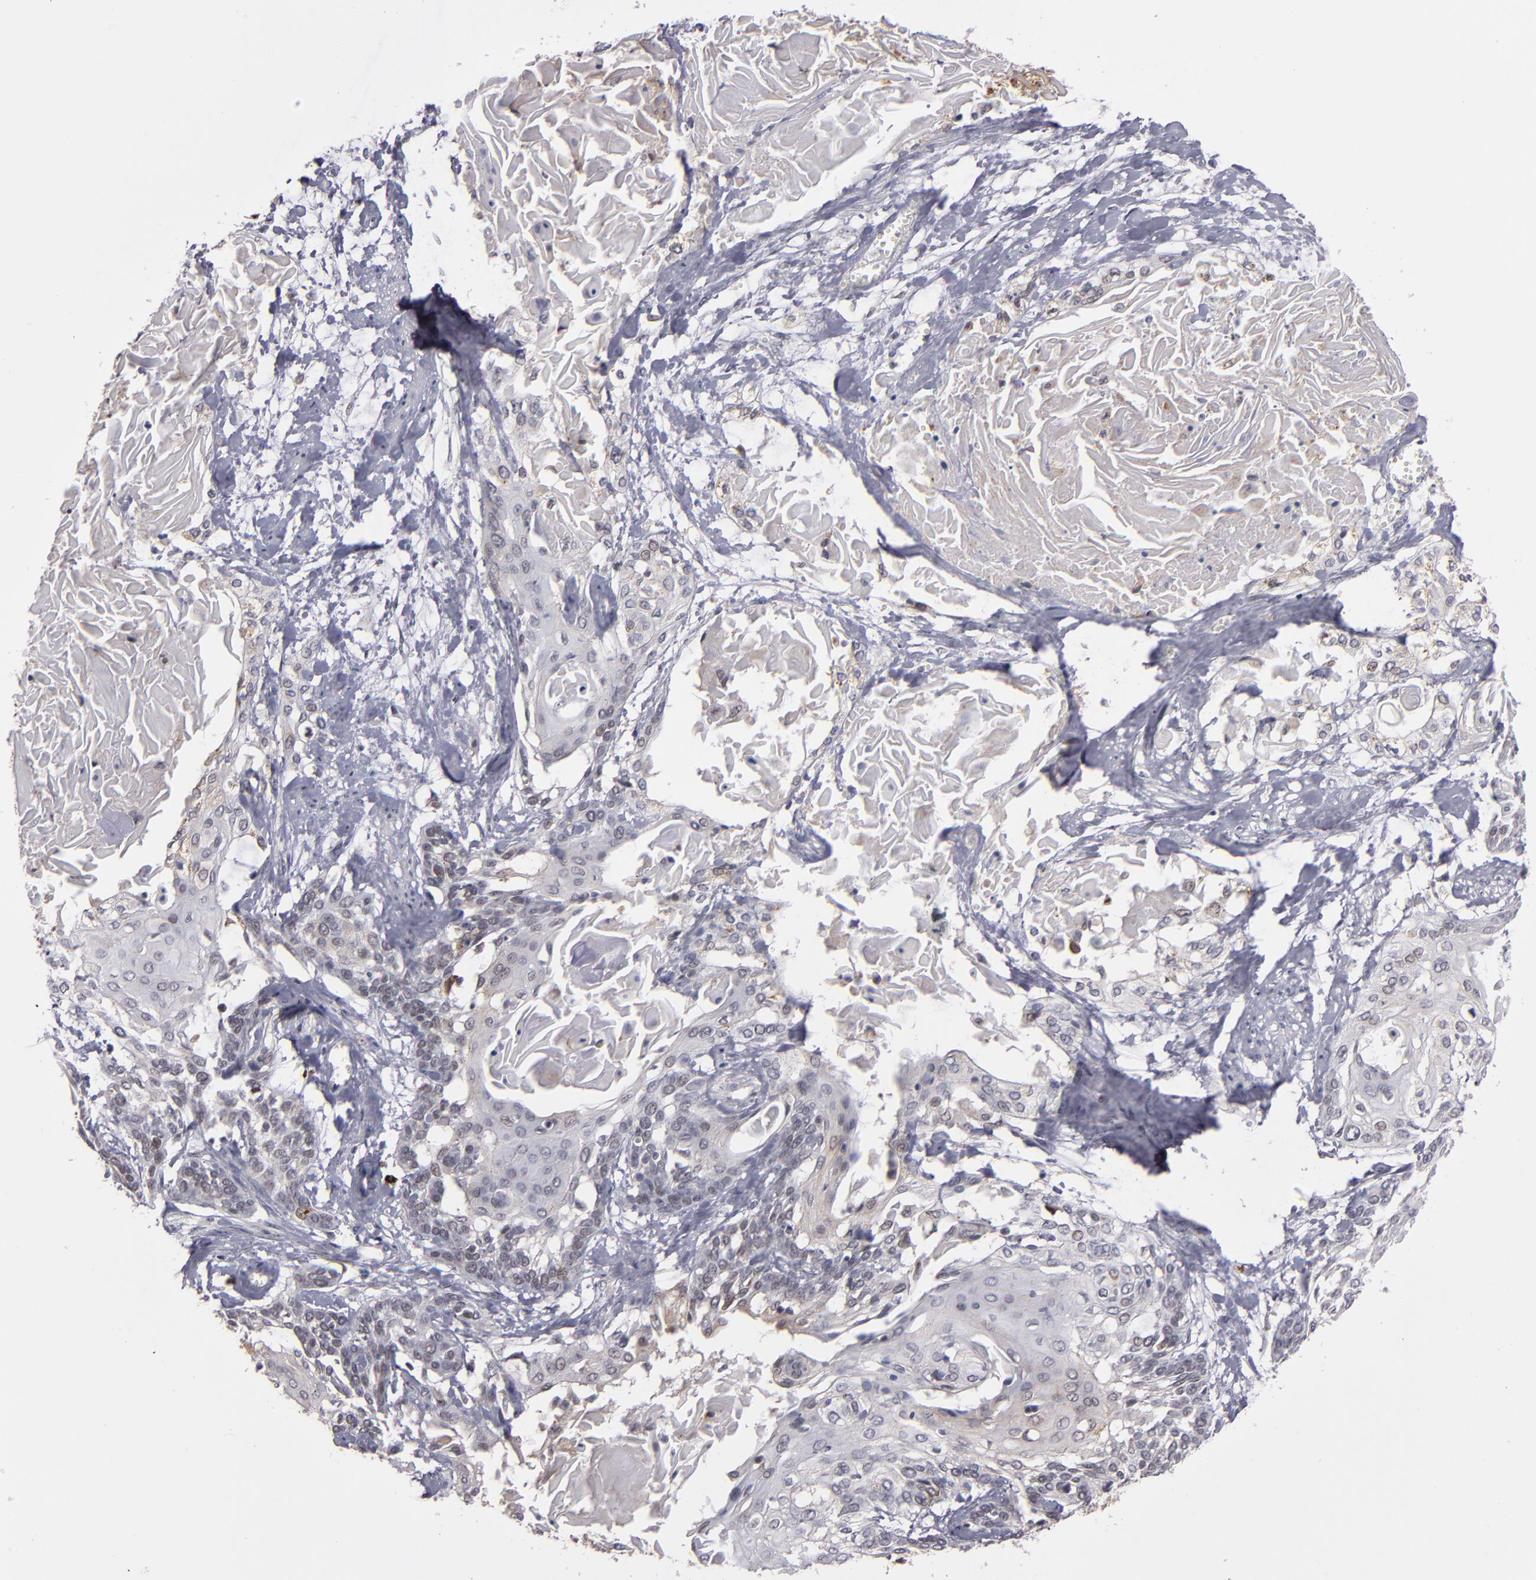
{"staining": {"intensity": "weak", "quantity": ">75%", "location": "cytoplasmic/membranous,nuclear"}, "tissue": "cervical cancer", "cell_type": "Tumor cells", "image_type": "cancer", "snomed": [{"axis": "morphology", "description": "Squamous cell carcinoma, NOS"}, {"axis": "topography", "description": "Cervix"}], "caption": "Protein expression analysis of cervical cancer exhibits weak cytoplasmic/membranous and nuclear positivity in about >75% of tumor cells.", "gene": "STX3", "patient": {"sex": "female", "age": 57}}